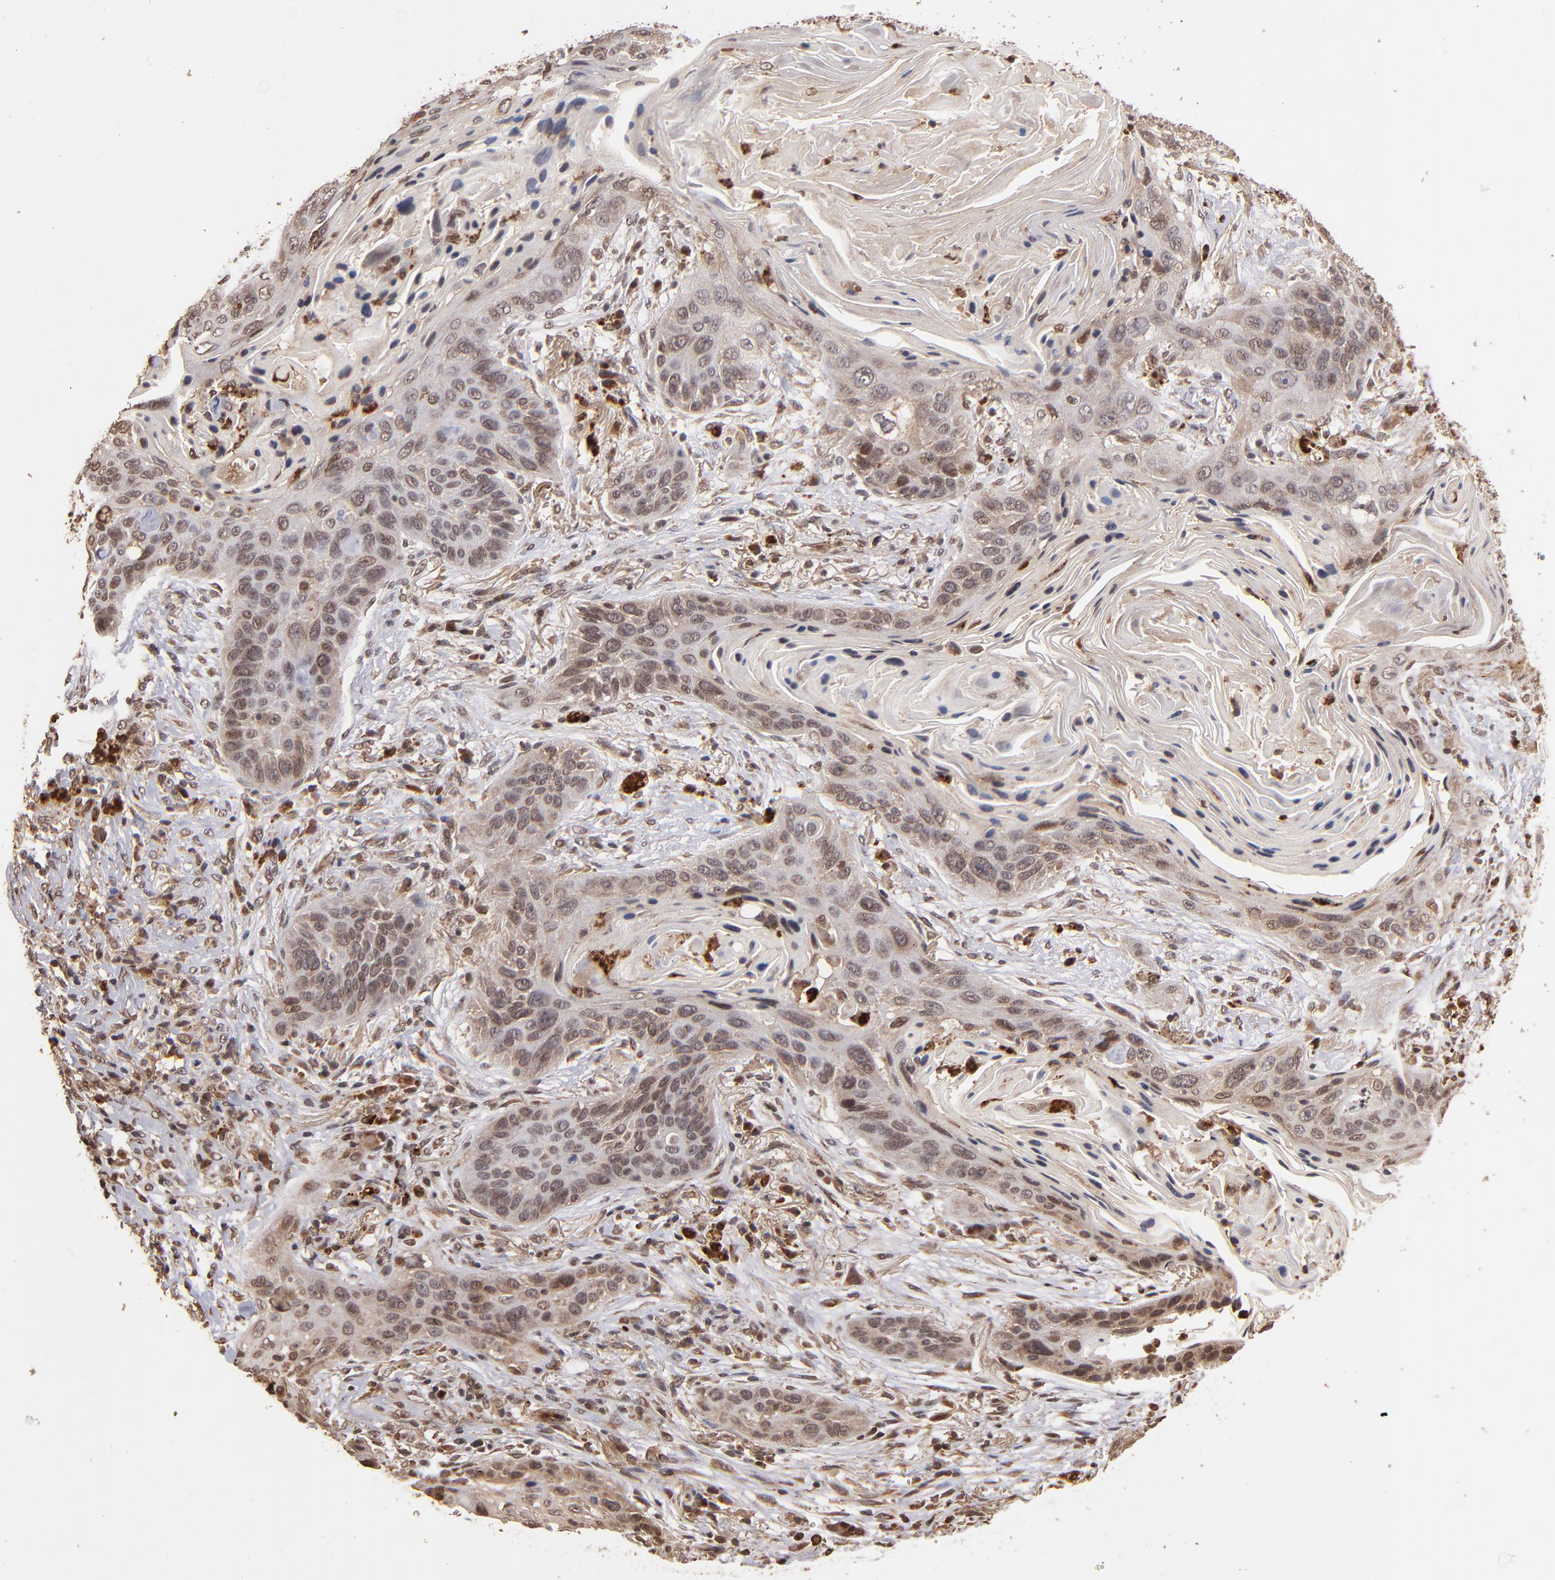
{"staining": {"intensity": "weak", "quantity": ">75%", "location": "cytoplasmic/membranous"}, "tissue": "lung cancer", "cell_type": "Tumor cells", "image_type": "cancer", "snomed": [{"axis": "morphology", "description": "Squamous cell carcinoma, NOS"}, {"axis": "topography", "description": "Lung"}], "caption": "Lung cancer (squamous cell carcinoma) stained with immunohistochemistry (IHC) exhibits weak cytoplasmic/membranous positivity in about >75% of tumor cells.", "gene": "NFE2L2", "patient": {"sex": "female", "age": 67}}